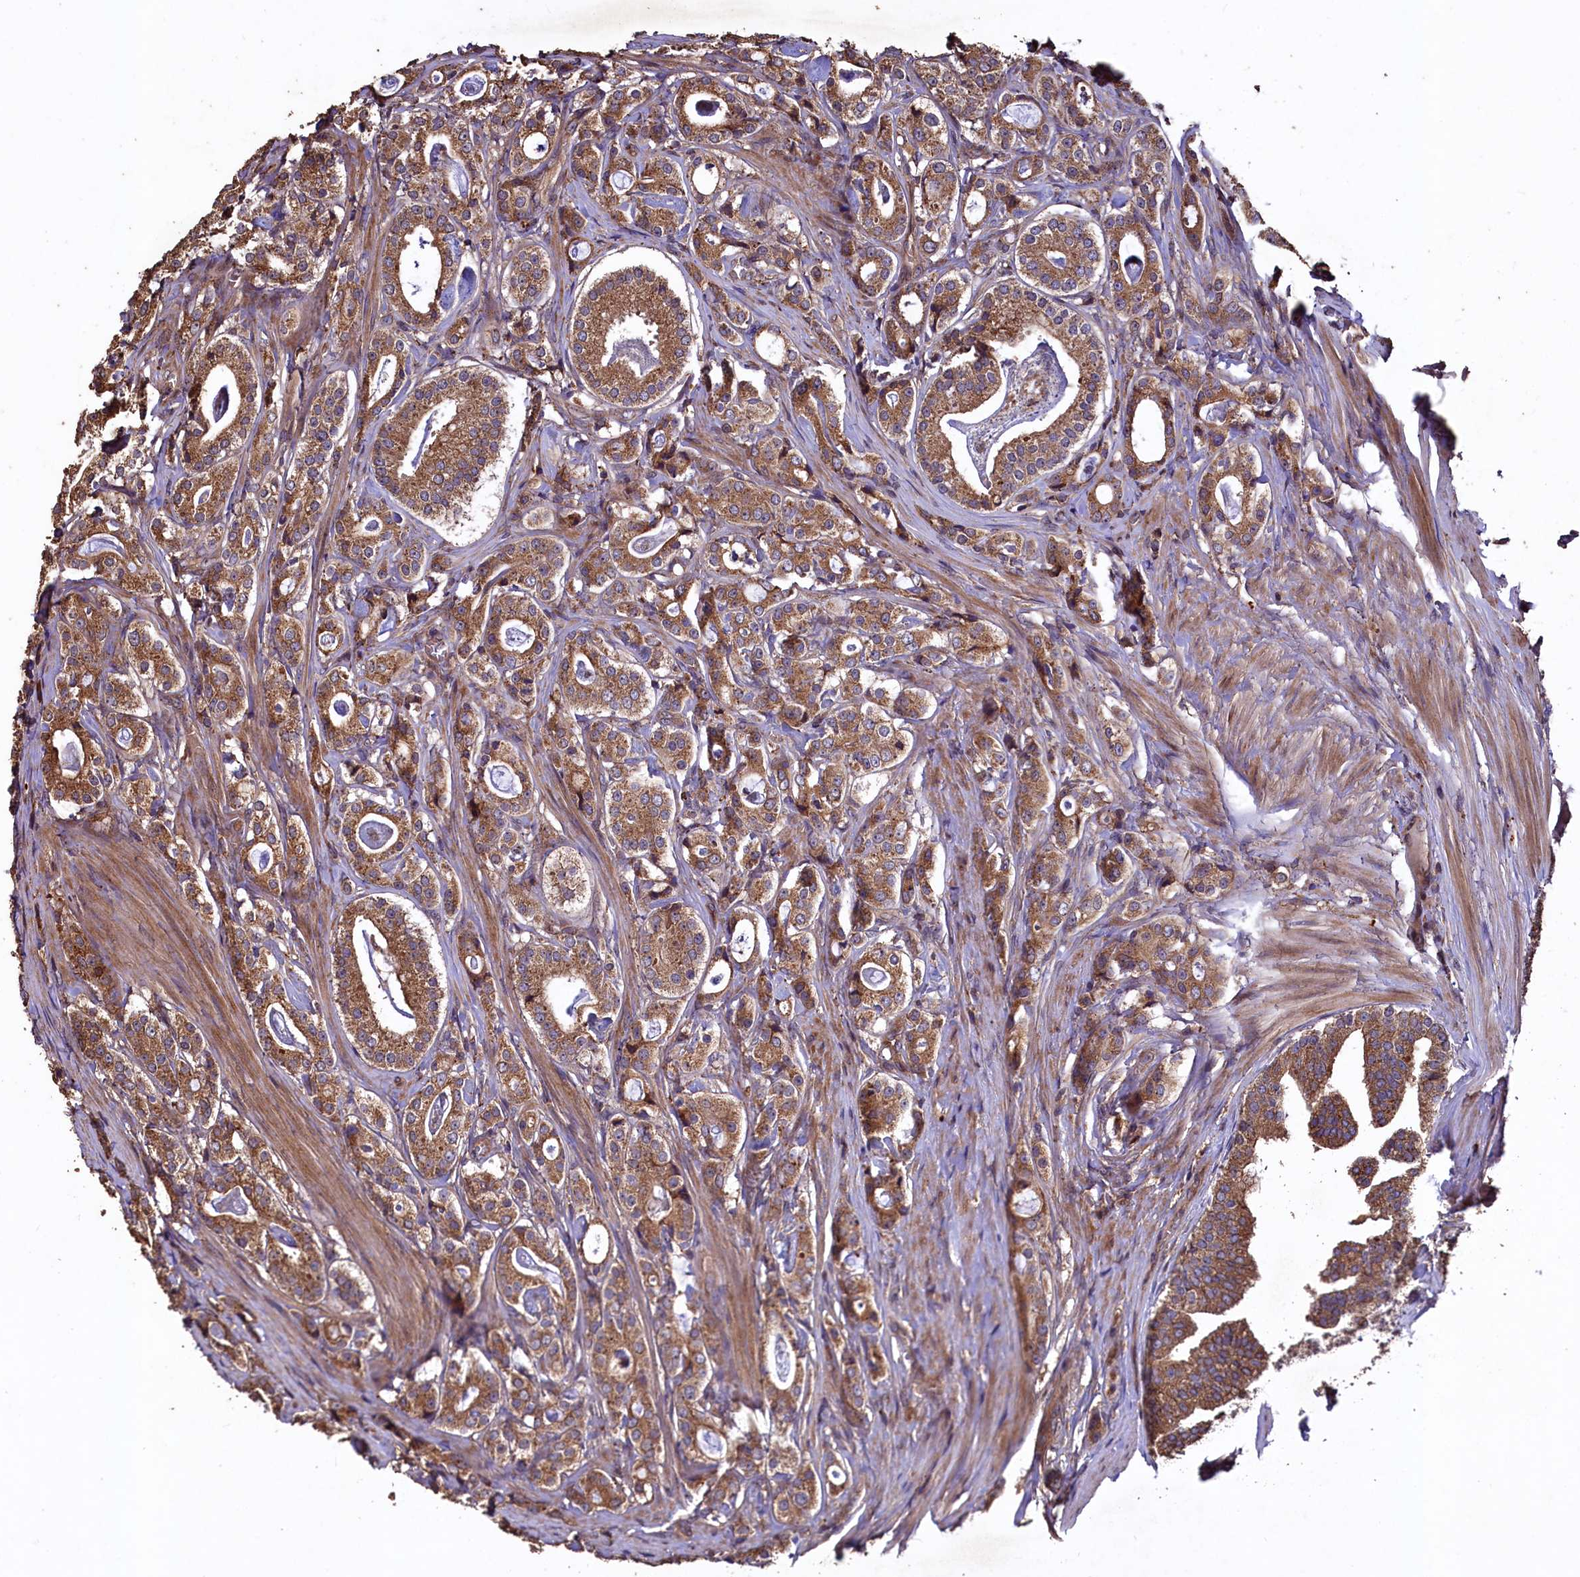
{"staining": {"intensity": "moderate", "quantity": ">75%", "location": "cytoplasmic/membranous"}, "tissue": "prostate cancer", "cell_type": "Tumor cells", "image_type": "cancer", "snomed": [{"axis": "morphology", "description": "Adenocarcinoma, High grade"}, {"axis": "topography", "description": "Prostate"}], "caption": "Immunohistochemistry image of neoplastic tissue: prostate cancer (high-grade adenocarcinoma) stained using immunohistochemistry shows medium levels of moderate protein expression localized specifically in the cytoplasmic/membranous of tumor cells, appearing as a cytoplasmic/membranous brown color.", "gene": "TMEM98", "patient": {"sex": "male", "age": 63}}